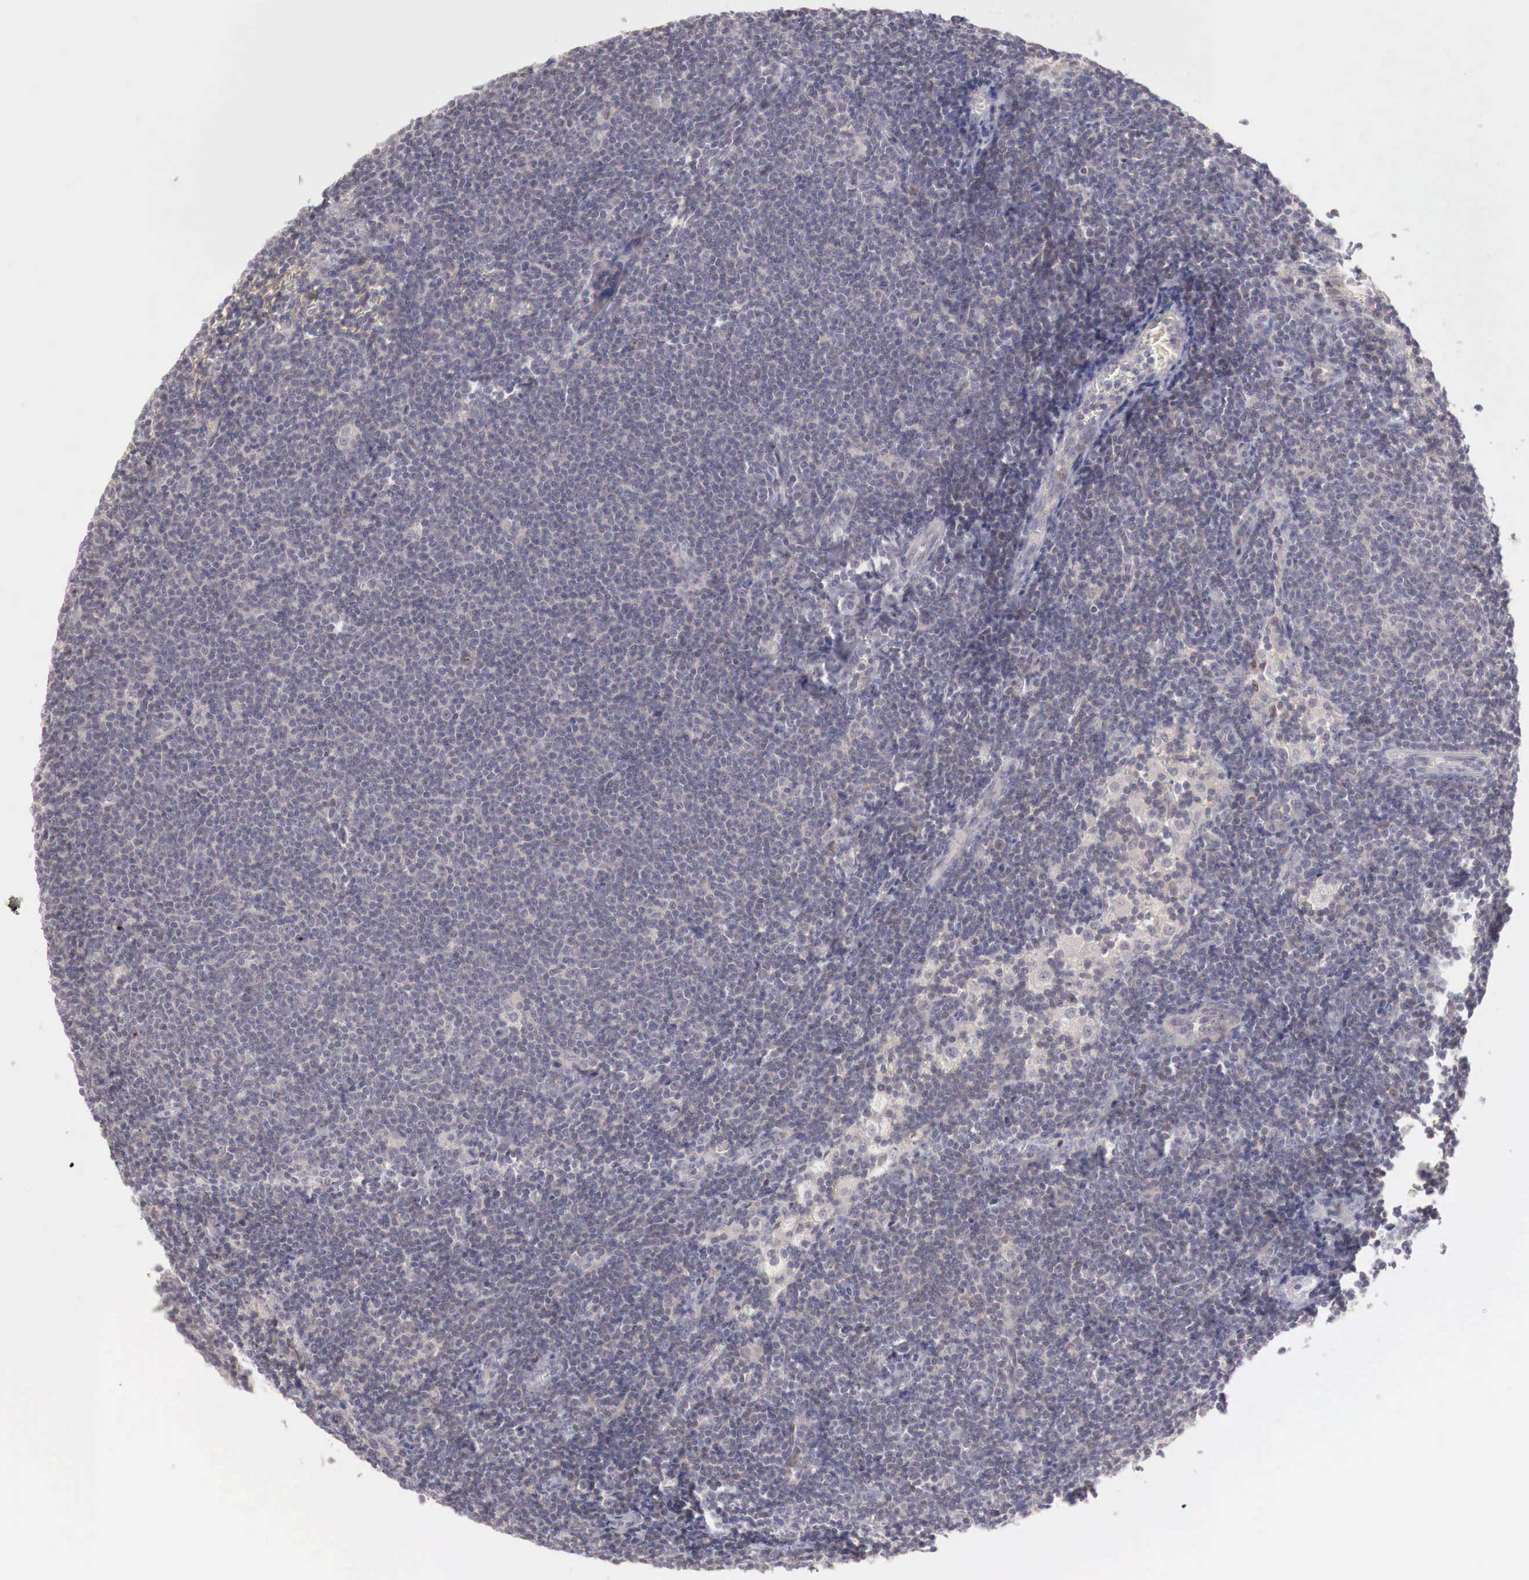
{"staining": {"intensity": "negative", "quantity": "none", "location": "none"}, "tissue": "lymphoma", "cell_type": "Tumor cells", "image_type": "cancer", "snomed": [{"axis": "morphology", "description": "Malignant lymphoma, non-Hodgkin's type, Low grade"}, {"axis": "topography", "description": "Lymph node"}], "caption": "The micrograph displays no significant expression in tumor cells of lymphoma.", "gene": "GATA1", "patient": {"sex": "male", "age": 65}}